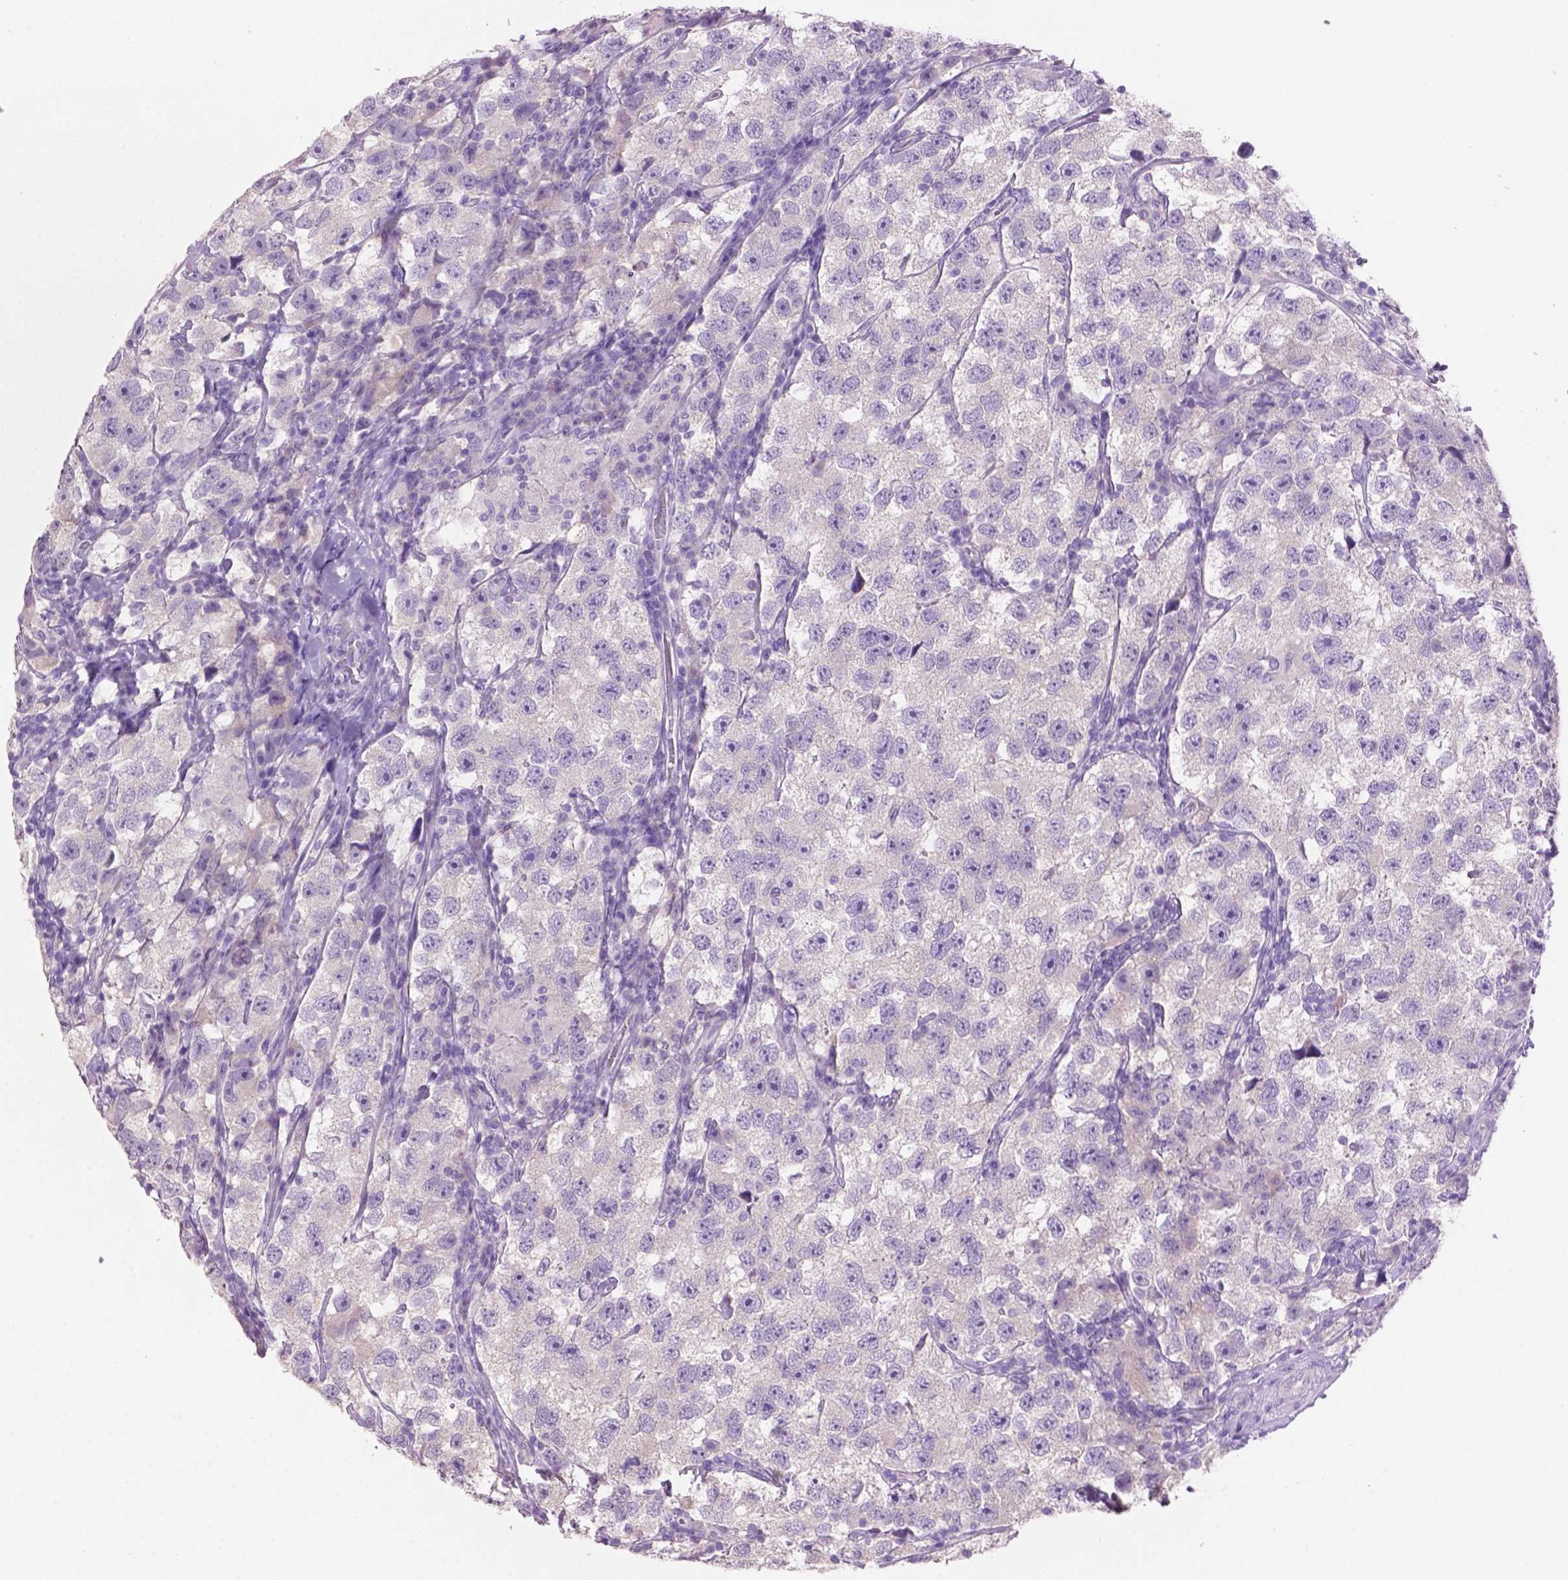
{"staining": {"intensity": "negative", "quantity": "none", "location": "none"}, "tissue": "testis cancer", "cell_type": "Tumor cells", "image_type": "cancer", "snomed": [{"axis": "morphology", "description": "Seminoma, NOS"}, {"axis": "topography", "description": "Testis"}], "caption": "Testis cancer stained for a protein using immunohistochemistry (IHC) exhibits no expression tumor cells.", "gene": "CRYBA4", "patient": {"sex": "male", "age": 26}}